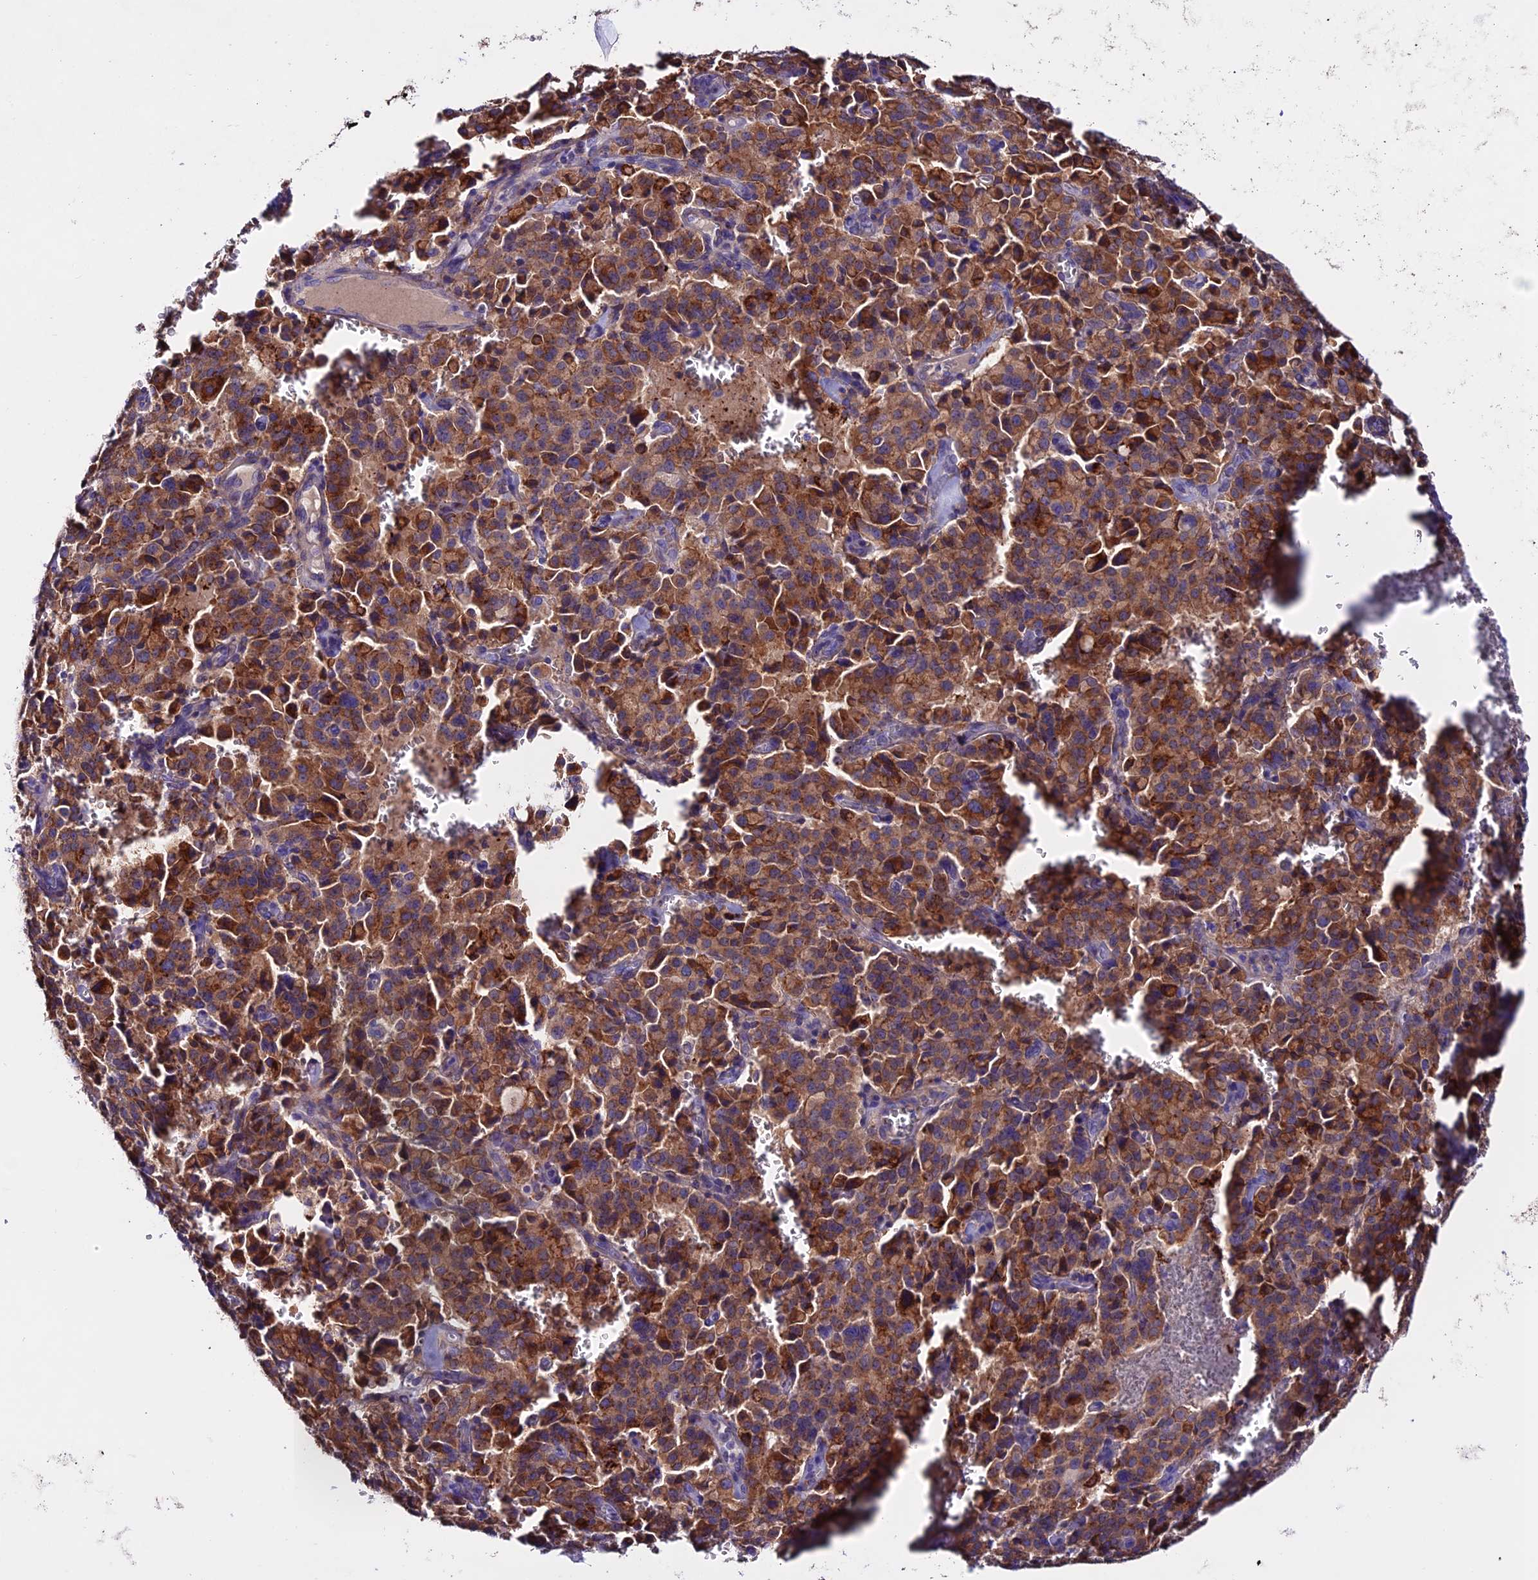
{"staining": {"intensity": "moderate", "quantity": ">75%", "location": "cytoplasmic/membranous"}, "tissue": "pancreatic cancer", "cell_type": "Tumor cells", "image_type": "cancer", "snomed": [{"axis": "morphology", "description": "Adenocarcinoma, NOS"}, {"axis": "topography", "description": "Pancreas"}], "caption": "There is medium levels of moderate cytoplasmic/membranous staining in tumor cells of pancreatic adenocarcinoma, as demonstrated by immunohistochemical staining (brown color).", "gene": "OR51Q1", "patient": {"sex": "male", "age": 65}}